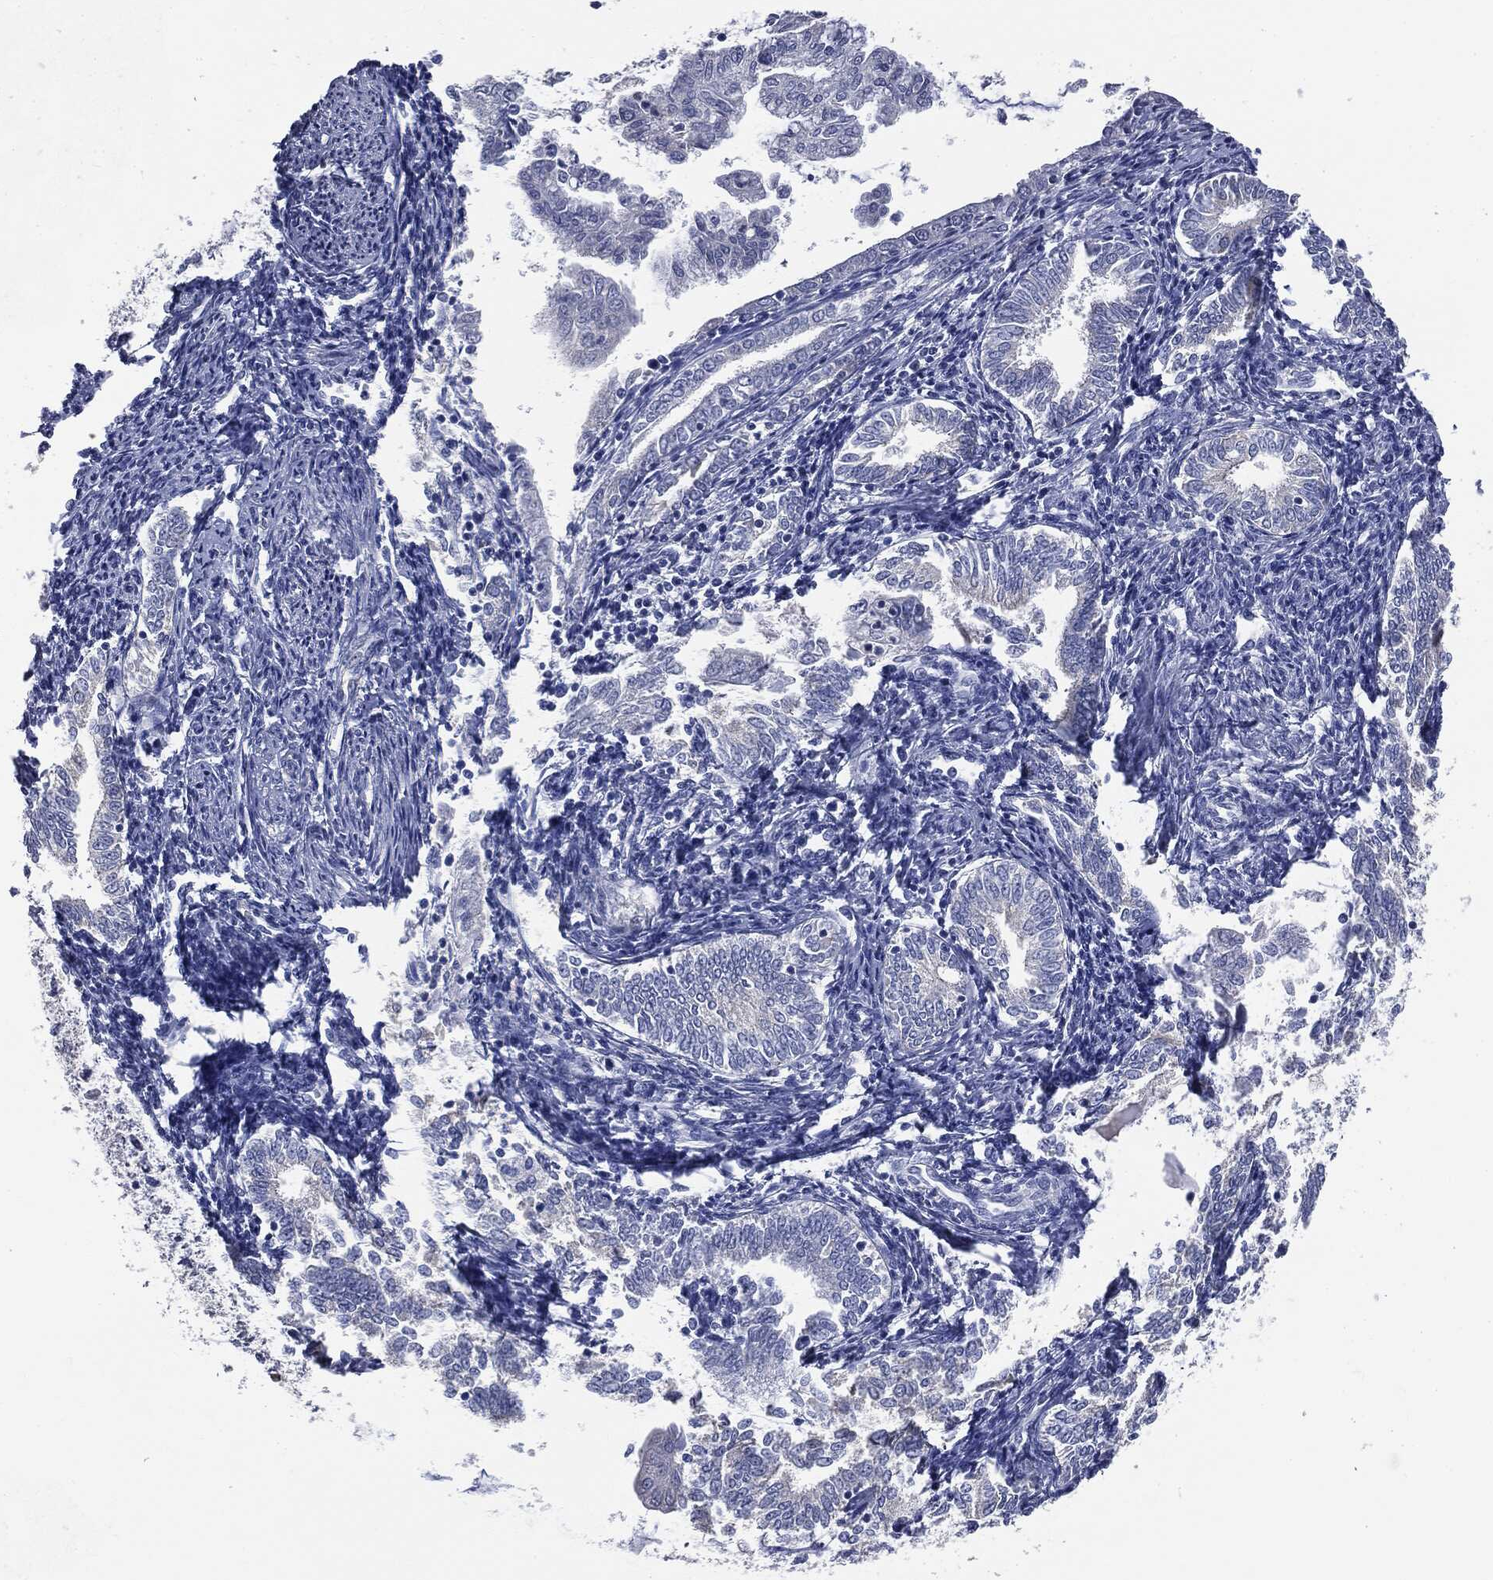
{"staining": {"intensity": "negative", "quantity": "none", "location": "none"}, "tissue": "endometrial cancer", "cell_type": "Tumor cells", "image_type": "cancer", "snomed": [{"axis": "morphology", "description": "Adenocarcinoma, NOS"}, {"axis": "topography", "description": "Endometrium"}], "caption": "Micrograph shows no protein staining in tumor cells of endometrial adenocarcinoma tissue.", "gene": "PTGS2", "patient": {"sex": "female", "age": 56}}